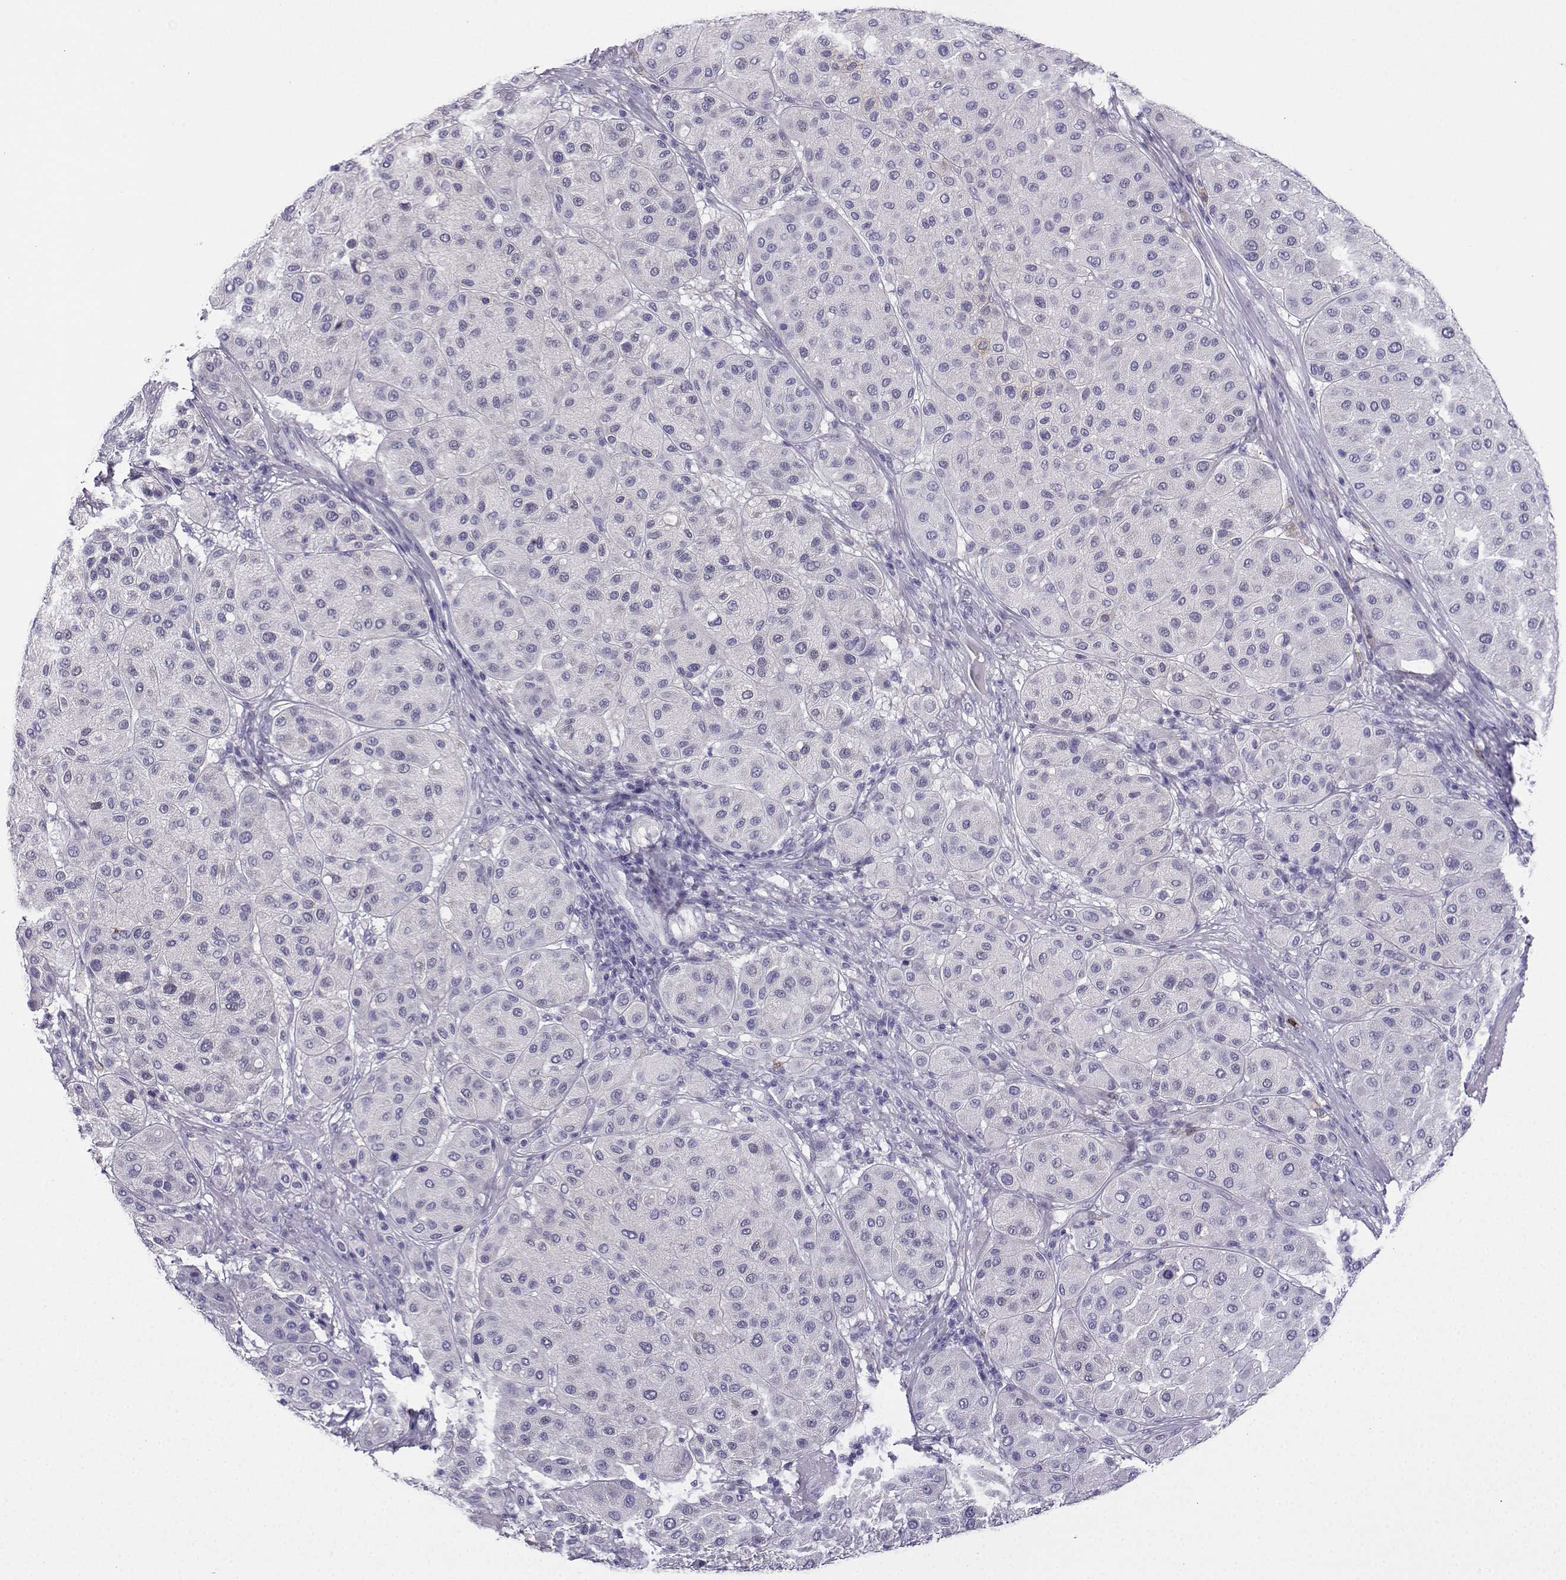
{"staining": {"intensity": "negative", "quantity": "none", "location": "none"}, "tissue": "melanoma", "cell_type": "Tumor cells", "image_type": "cancer", "snomed": [{"axis": "morphology", "description": "Malignant melanoma, Metastatic site"}, {"axis": "topography", "description": "Smooth muscle"}], "caption": "This is a histopathology image of immunohistochemistry staining of malignant melanoma (metastatic site), which shows no positivity in tumor cells.", "gene": "LINGO1", "patient": {"sex": "male", "age": 41}}